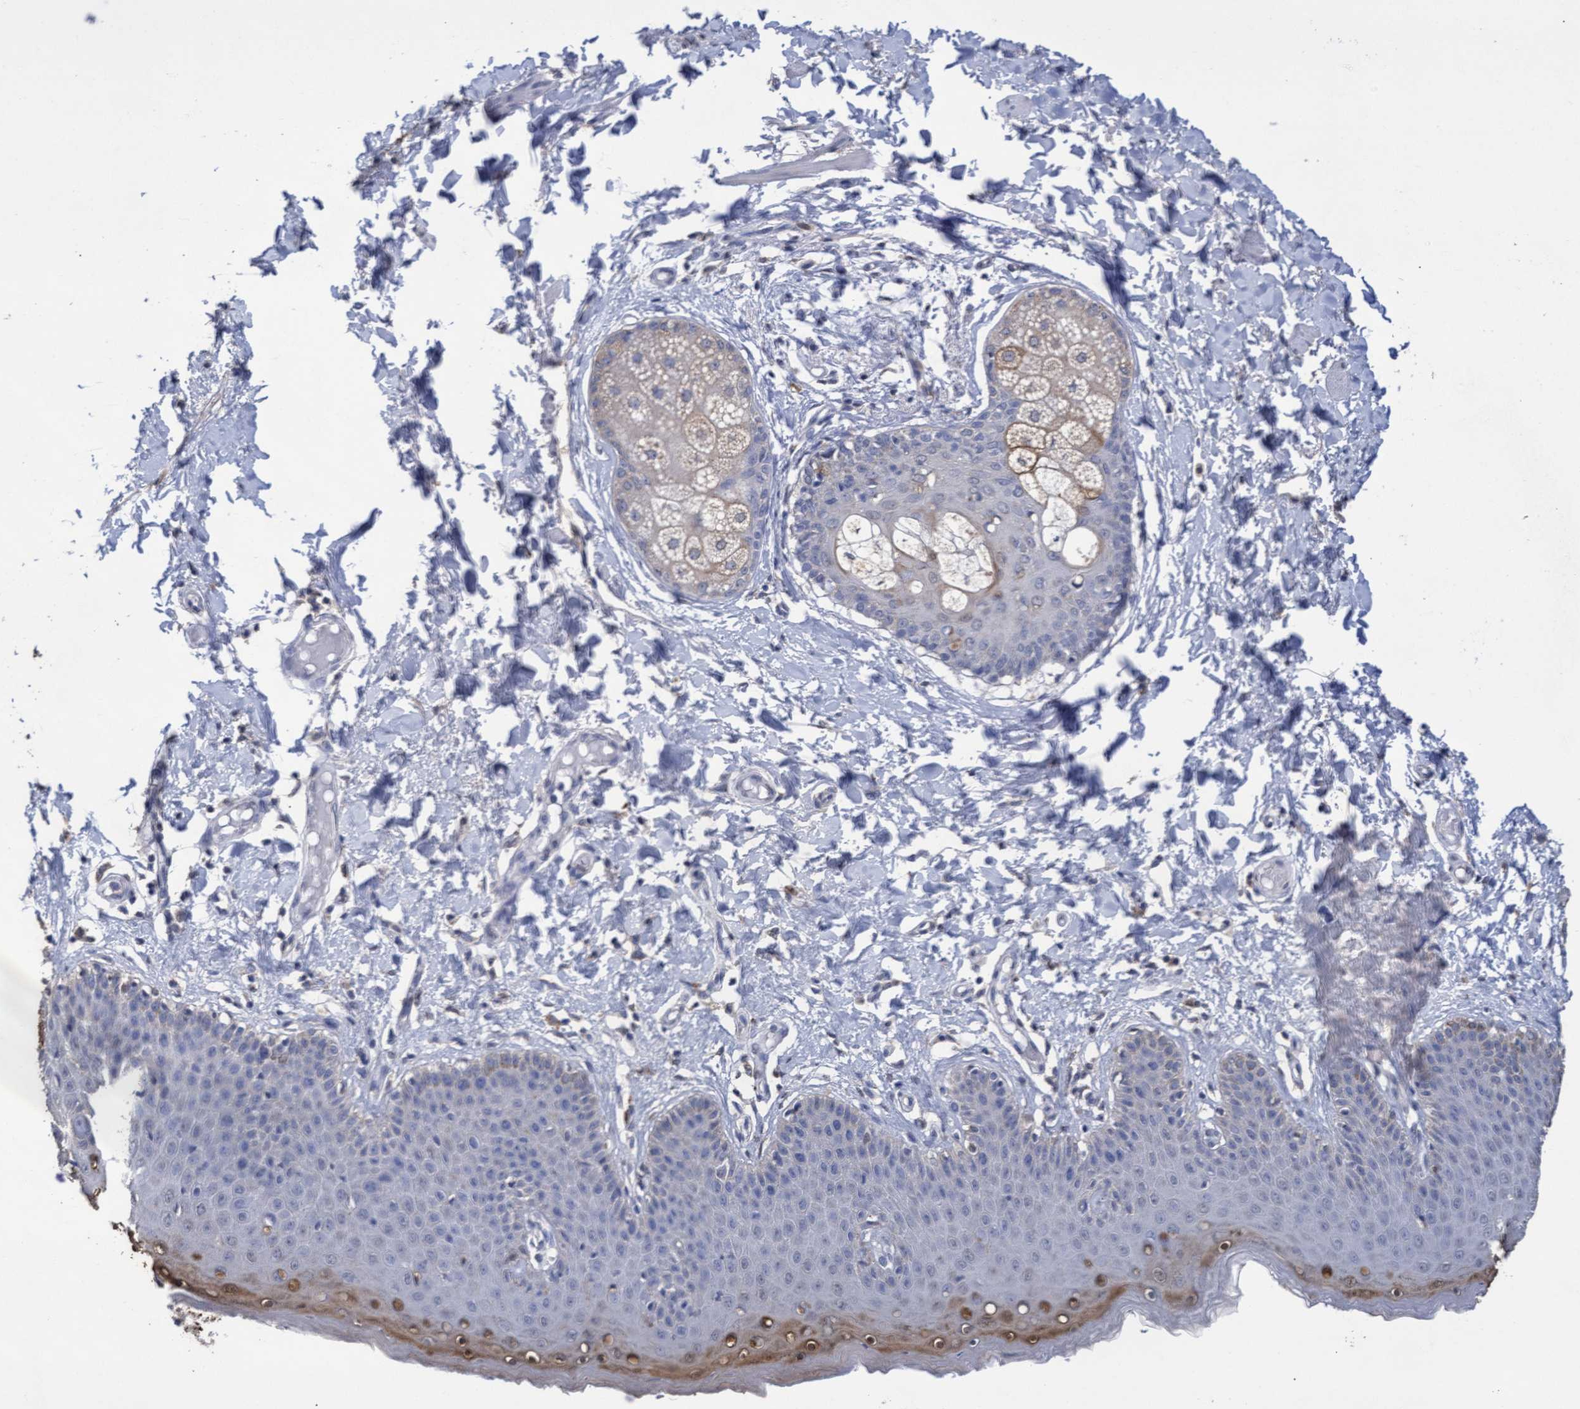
{"staining": {"intensity": "moderate", "quantity": "<25%", "location": "cytoplasmic/membranous"}, "tissue": "skin", "cell_type": "Epidermal cells", "image_type": "normal", "snomed": [{"axis": "morphology", "description": "Normal tissue, NOS"}, {"axis": "topography", "description": "Vulva"}], "caption": "Epidermal cells exhibit moderate cytoplasmic/membranous positivity in approximately <25% of cells in normal skin. (Brightfield microscopy of DAB IHC at high magnification).", "gene": "GPR39", "patient": {"sex": "female", "age": 66}}